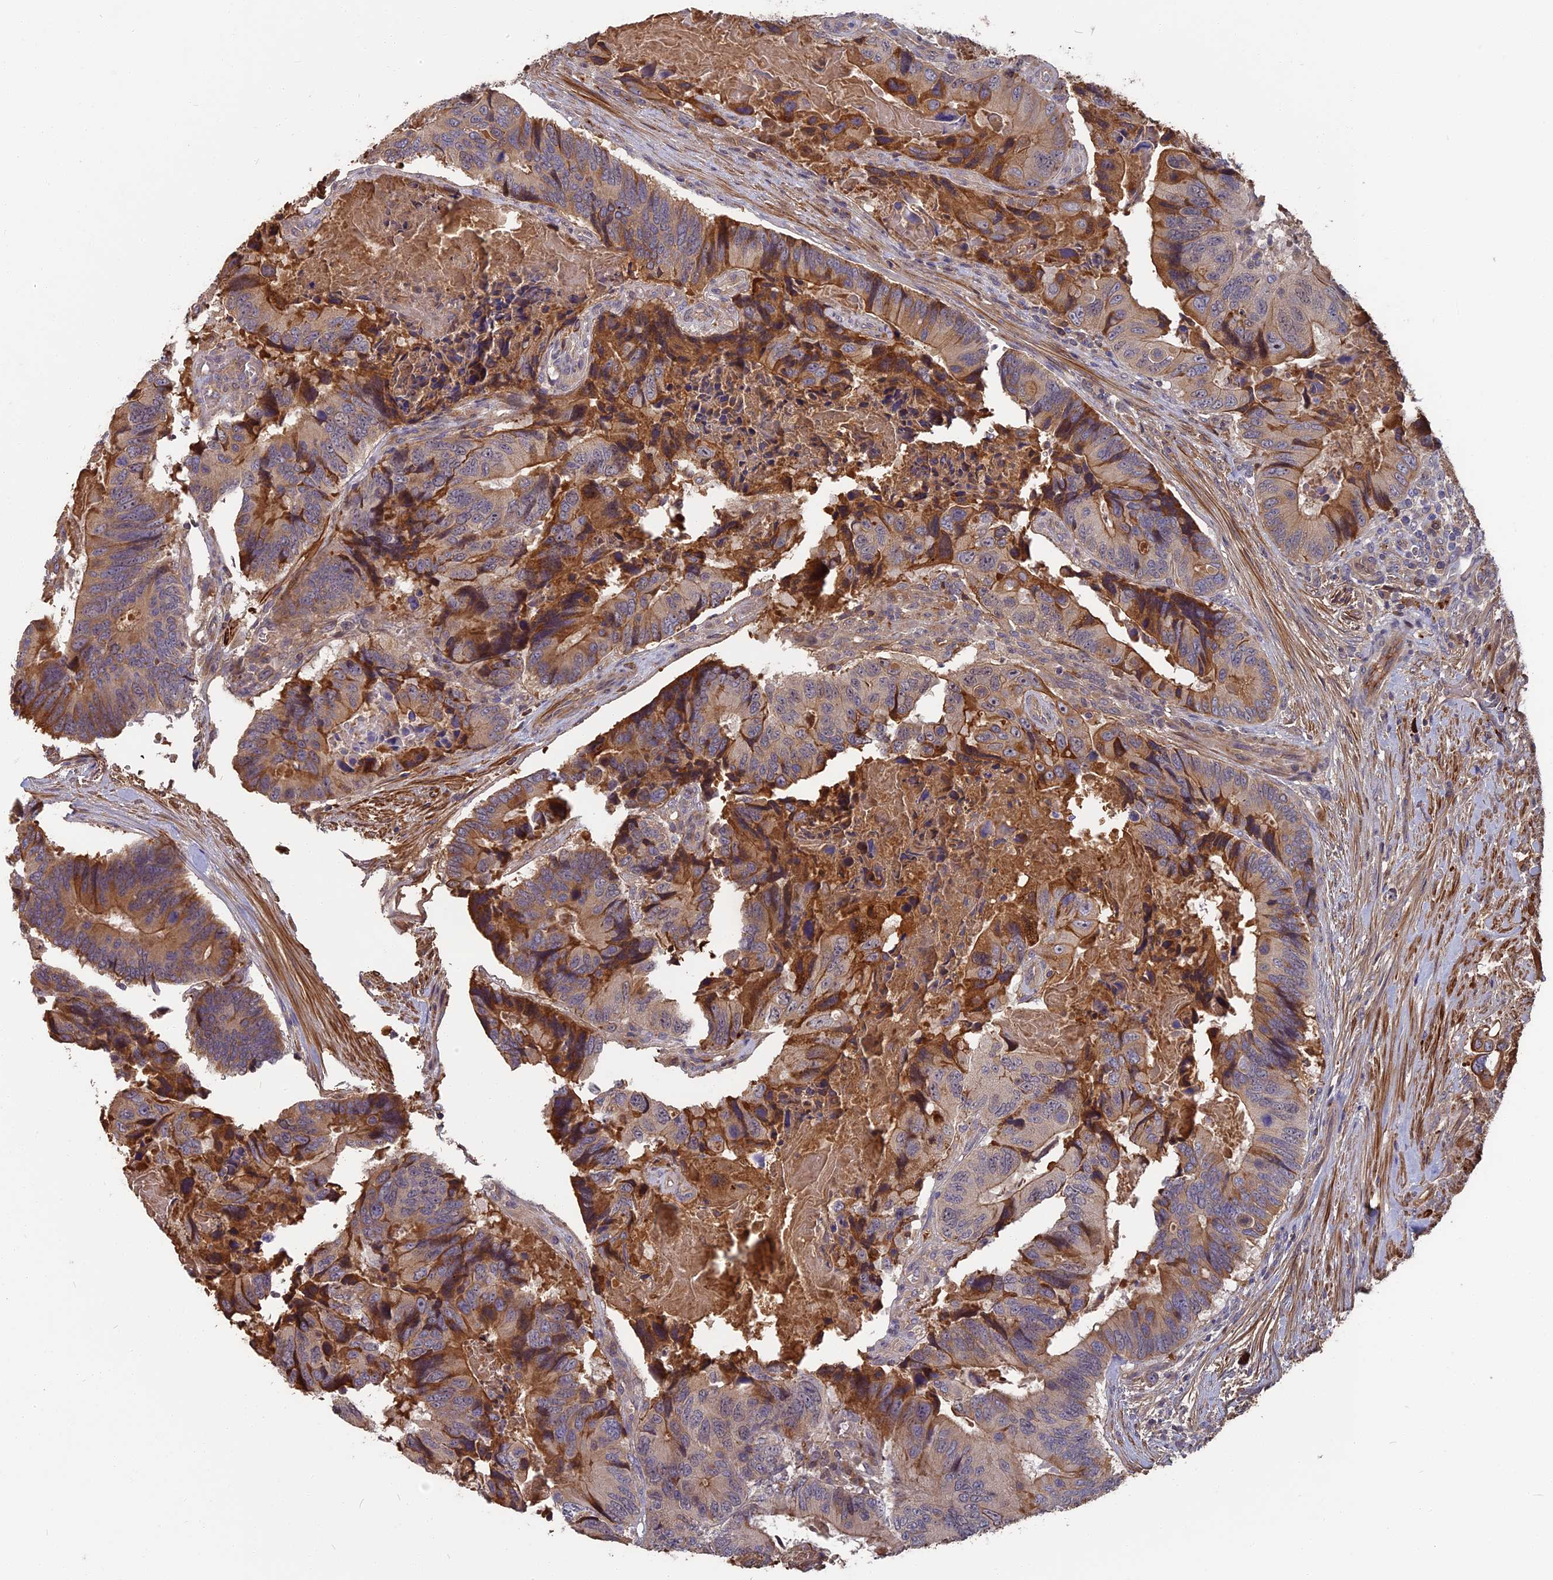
{"staining": {"intensity": "moderate", "quantity": ">75%", "location": "cytoplasmic/membranous"}, "tissue": "colorectal cancer", "cell_type": "Tumor cells", "image_type": "cancer", "snomed": [{"axis": "morphology", "description": "Adenocarcinoma, NOS"}, {"axis": "topography", "description": "Colon"}], "caption": "A medium amount of moderate cytoplasmic/membranous positivity is seen in about >75% of tumor cells in colorectal cancer tissue.", "gene": "ERMAP", "patient": {"sex": "male", "age": 84}}